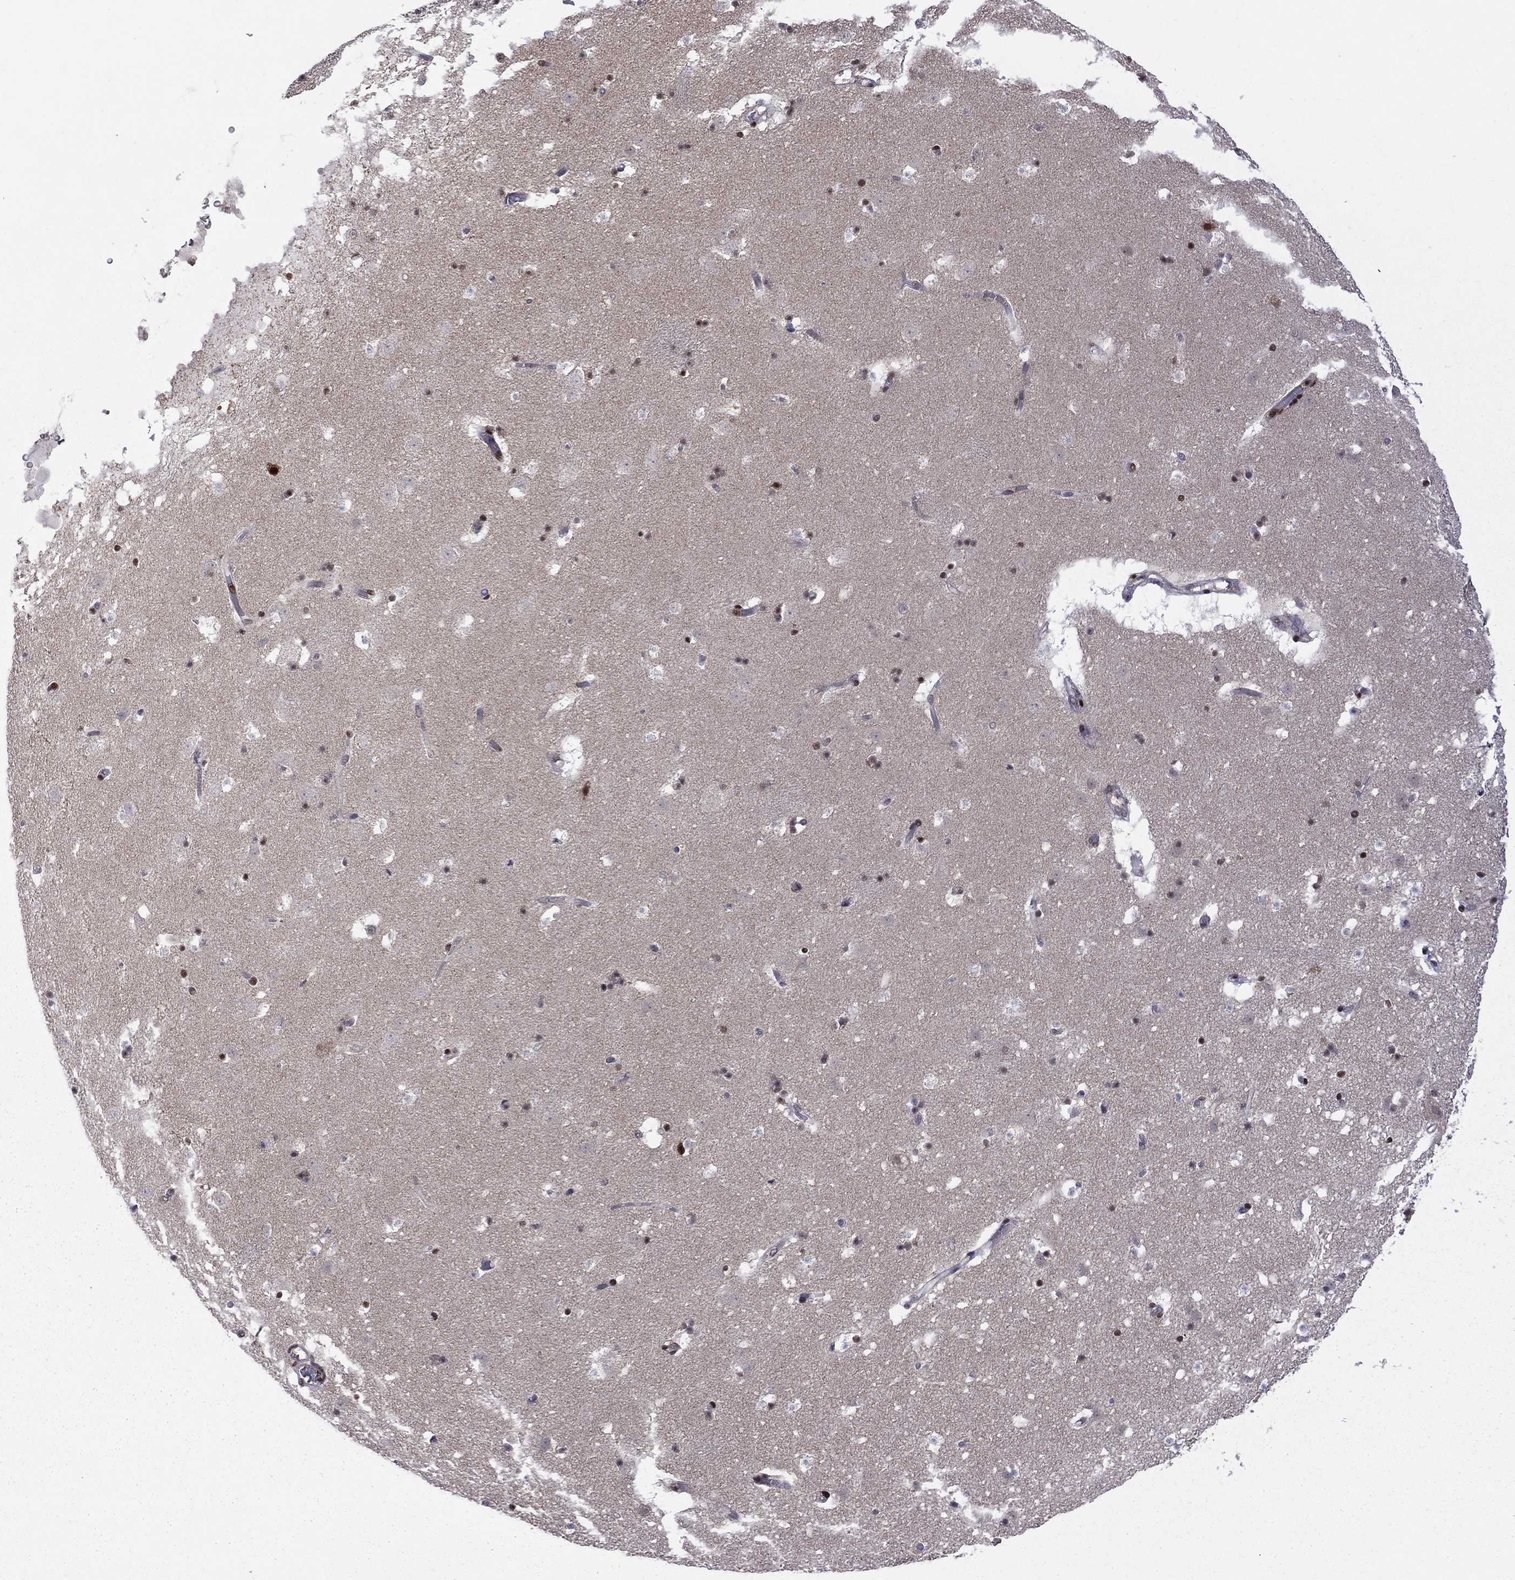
{"staining": {"intensity": "strong", "quantity": "<25%", "location": "nuclear"}, "tissue": "caudate", "cell_type": "Glial cells", "image_type": "normal", "snomed": [{"axis": "morphology", "description": "Normal tissue, NOS"}, {"axis": "topography", "description": "Lateral ventricle wall"}], "caption": "Protein expression analysis of benign caudate reveals strong nuclear expression in about <25% of glial cells. Nuclei are stained in blue.", "gene": "MED25", "patient": {"sex": "female", "age": 42}}